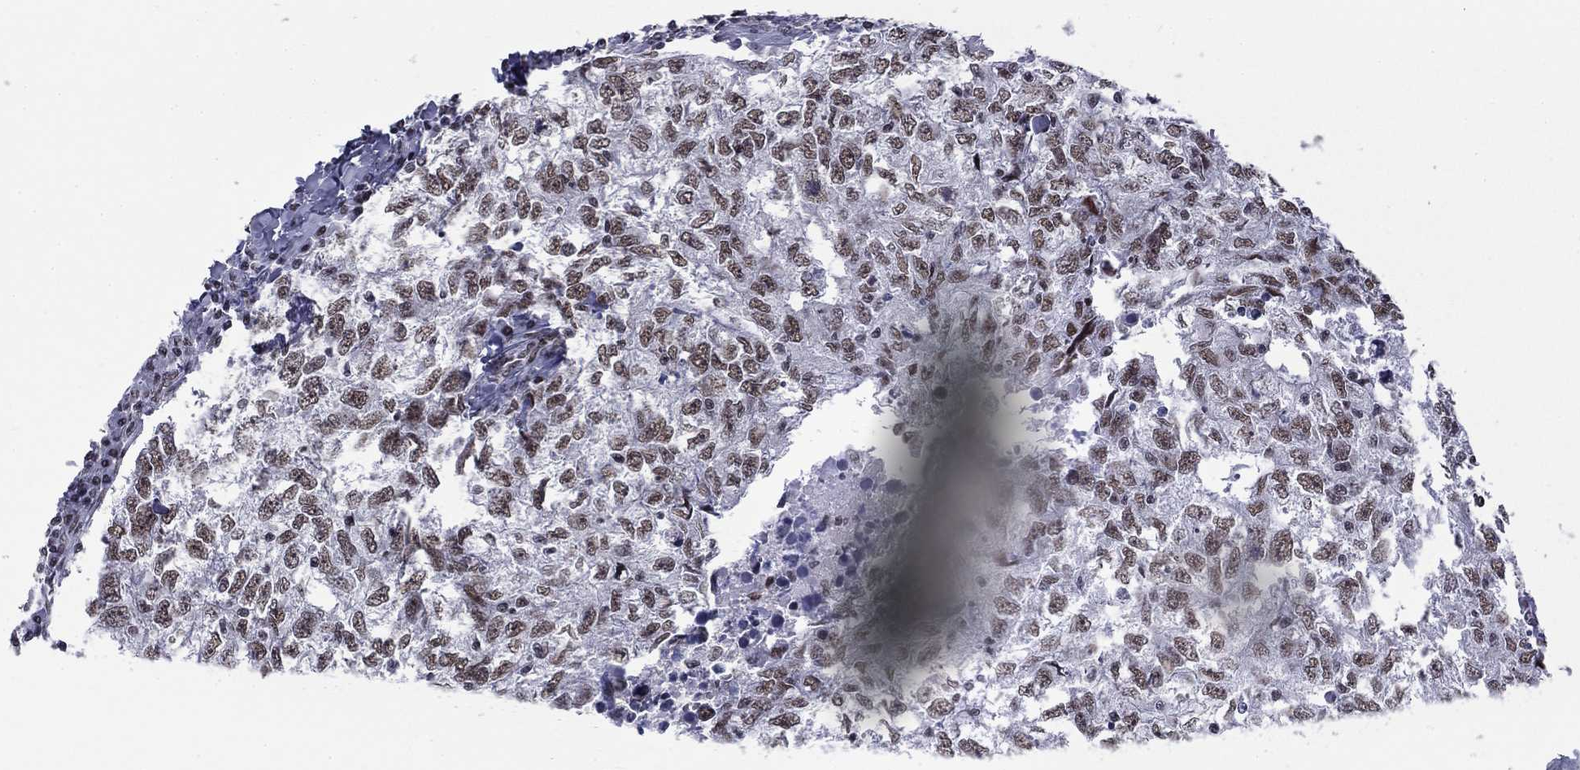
{"staining": {"intensity": "moderate", "quantity": ">75%", "location": "nuclear"}, "tissue": "breast cancer", "cell_type": "Tumor cells", "image_type": "cancer", "snomed": [{"axis": "morphology", "description": "Duct carcinoma"}, {"axis": "topography", "description": "Breast"}], "caption": "The immunohistochemical stain shows moderate nuclear staining in tumor cells of infiltrating ductal carcinoma (breast) tissue. The protein is stained brown, and the nuclei are stained in blue (DAB IHC with brightfield microscopy, high magnification).", "gene": "ETV5", "patient": {"sex": "female", "age": 30}}